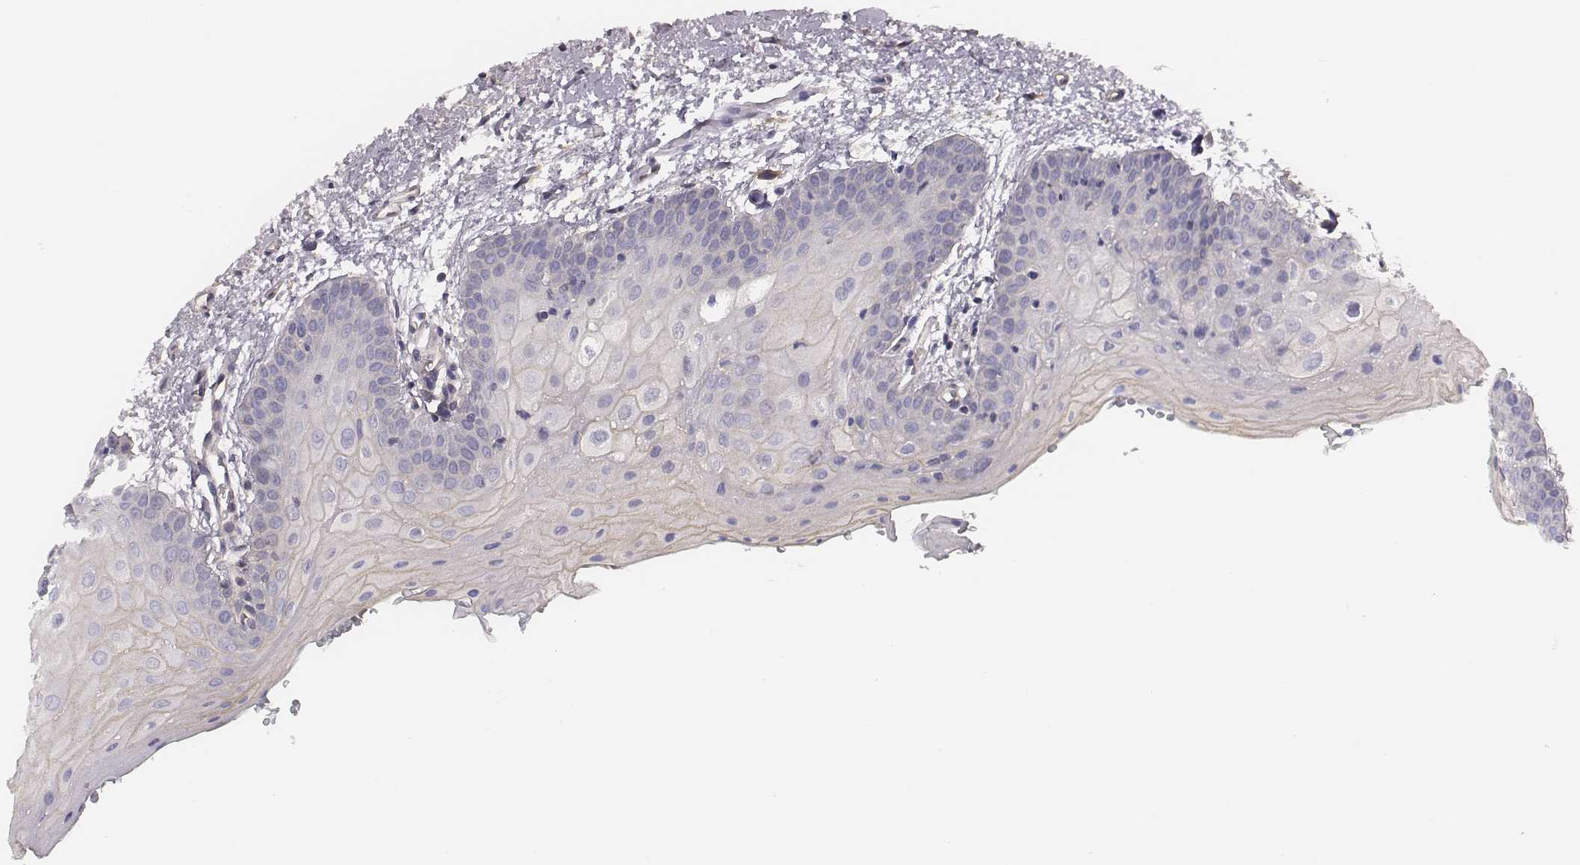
{"staining": {"intensity": "weak", "quantity": "<25%", "location": "cytoplasmic/membranous"}, "tissue": "oral mucosa", "cell_type": "Squamous epithelial cells", "image_type": "normal", "snomed": [{"axis": "morphology", "description": "Normal tissue, NOS"}, {"axis": "morphology", "description": "Squamous cell carcinoma, NOS"}, {"axis": "topography", "description": "Oral tissue"}, {"axis": "topography", "description": "Head-Neck"}], "caption": "DAB (3,3'-diaminobenzidine) immunohistochemical staining of unremarkable oral mucosa reveals no significant expression in squamous epithelial cells.", "gene": "SCARF1", "patient": {"sex": "female", "age": 50}}